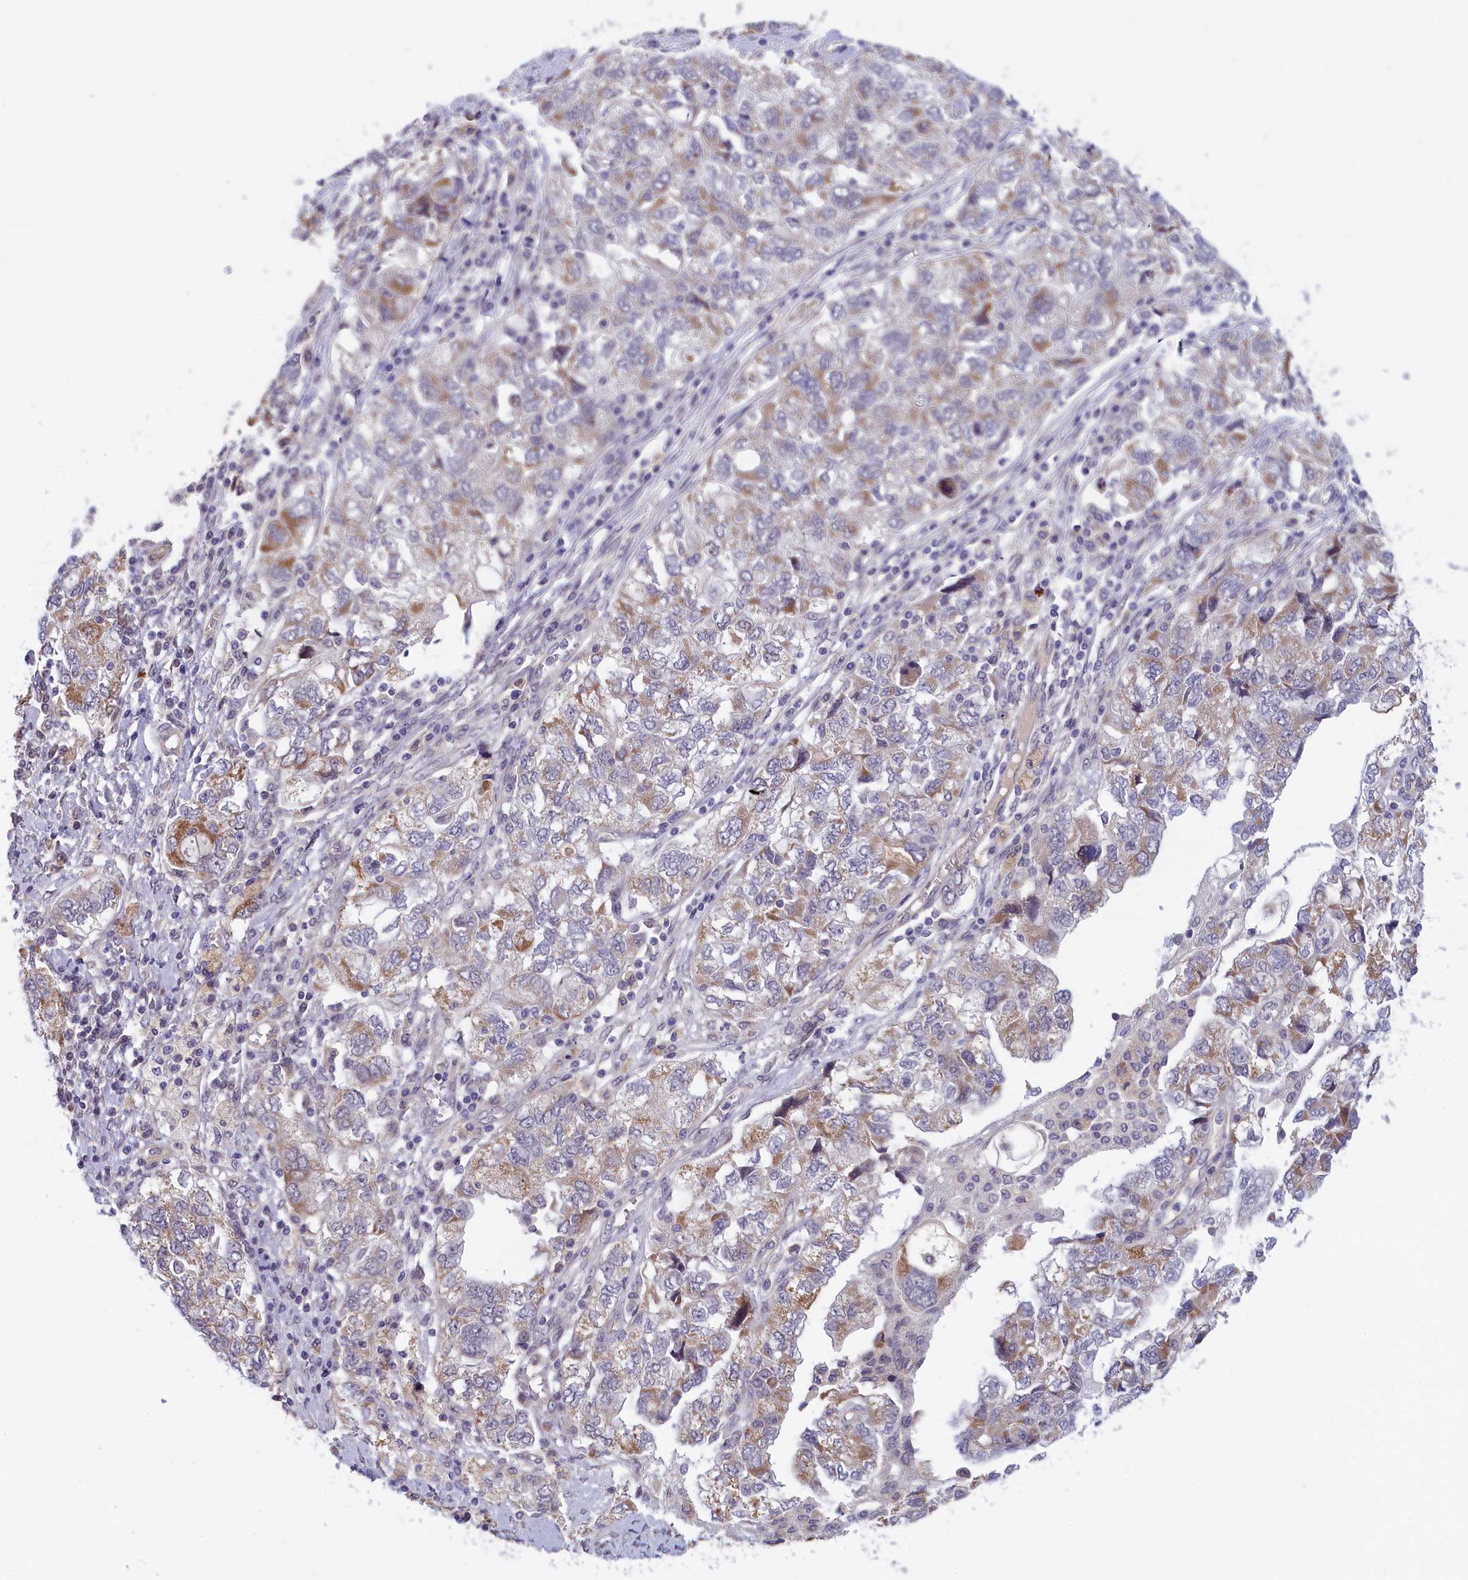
{"staining": {"intensity": "moderate", "quantity": "<25%", "location": "cytoplasmic/membranous"}, "tissue": "ovarian cancer", "cell_type": "Tumor cells", "image_type": "cancer", "snomed": [{"axis": "morphology", "description": "Carcinoma, NOS"}, {"axis": "morphology", "description": "Cystadenocarcinoma, serous, NOS"}, {"axis": "topography", "description": "Ovary"}], "caption": "Immunohistochemistry (IHC) image of human ovarian carcinoma stained for a protein (brown), which displays low levels of moderate cytoplasmic/membranous expression in approximately <25% of tumor cells.", "gene": "IGFALS", "patient": {"sex": "female", "age": 69}}